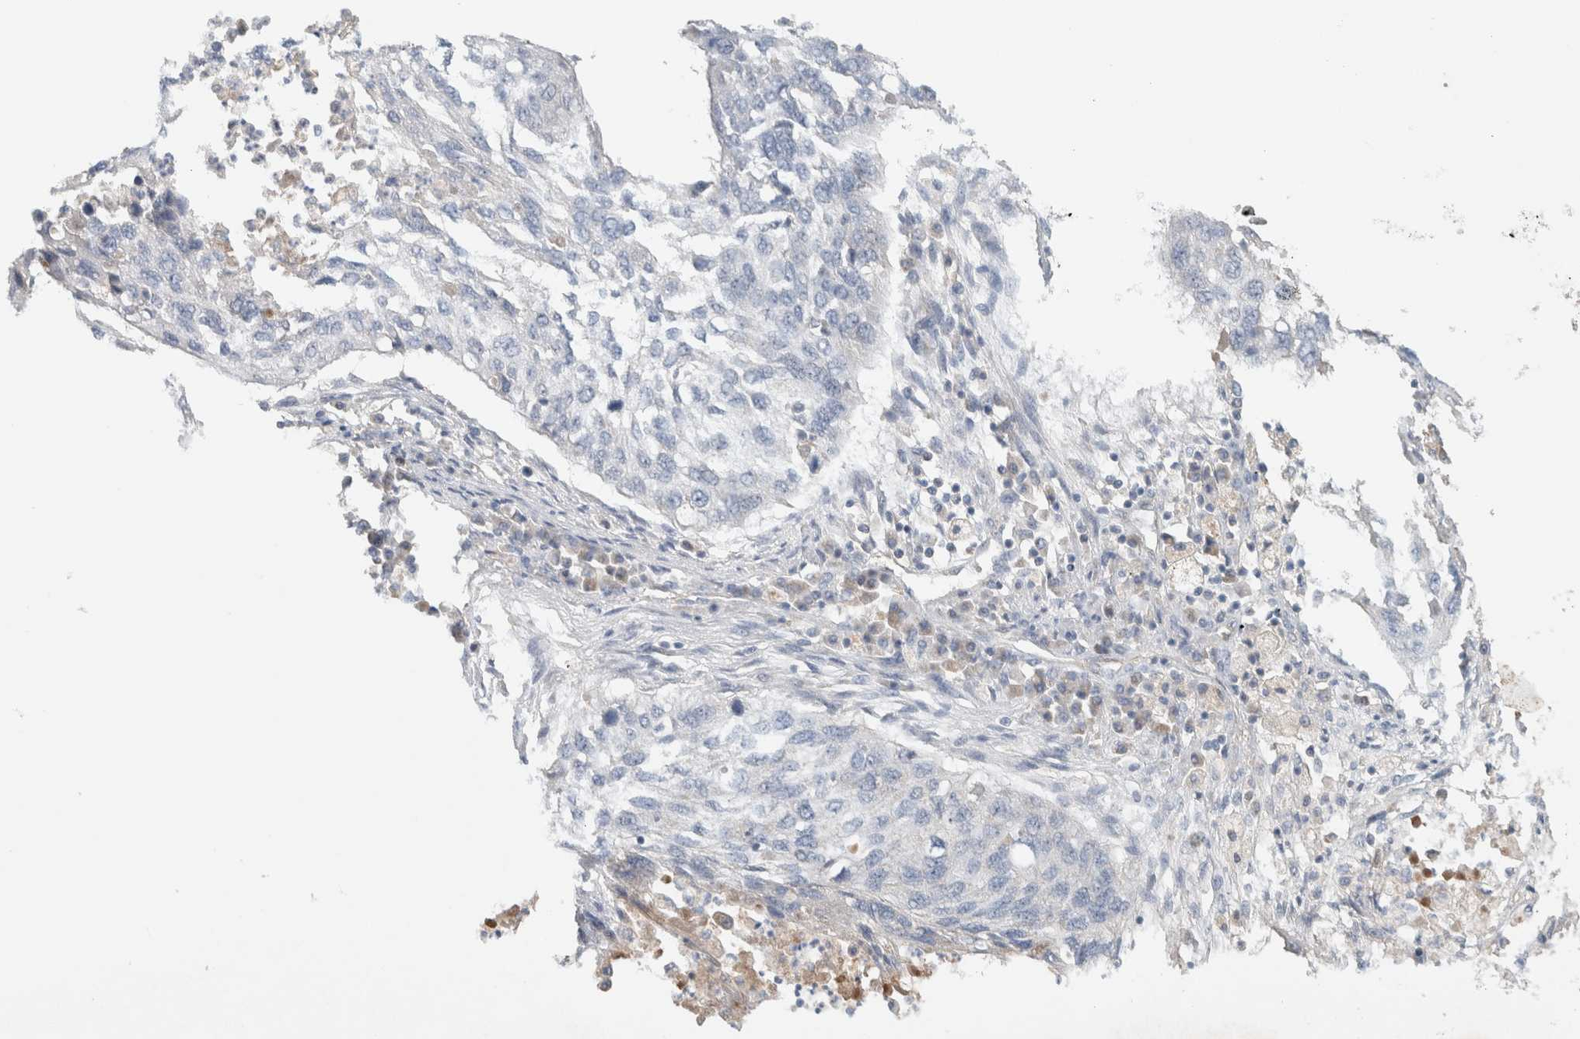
{"staining": {"intensity": "negative", "quantity": "none", "location": "none"}, "tissue": "lung cancer", "cell_type": "Tumor cells", "image_type": "cancer", "snomed": [{"axis": "morphology", "description": "Squamous cell carcinoma, NOS"}, {"axis": "topography", "description": "Lung"}], "caption": "The micrograph exhibits no significant expression in tumor cells of lung cancer (squamous cell carcinoma).", "gene": "MRM3", "patient": {"sex": "female", "age": 63}}